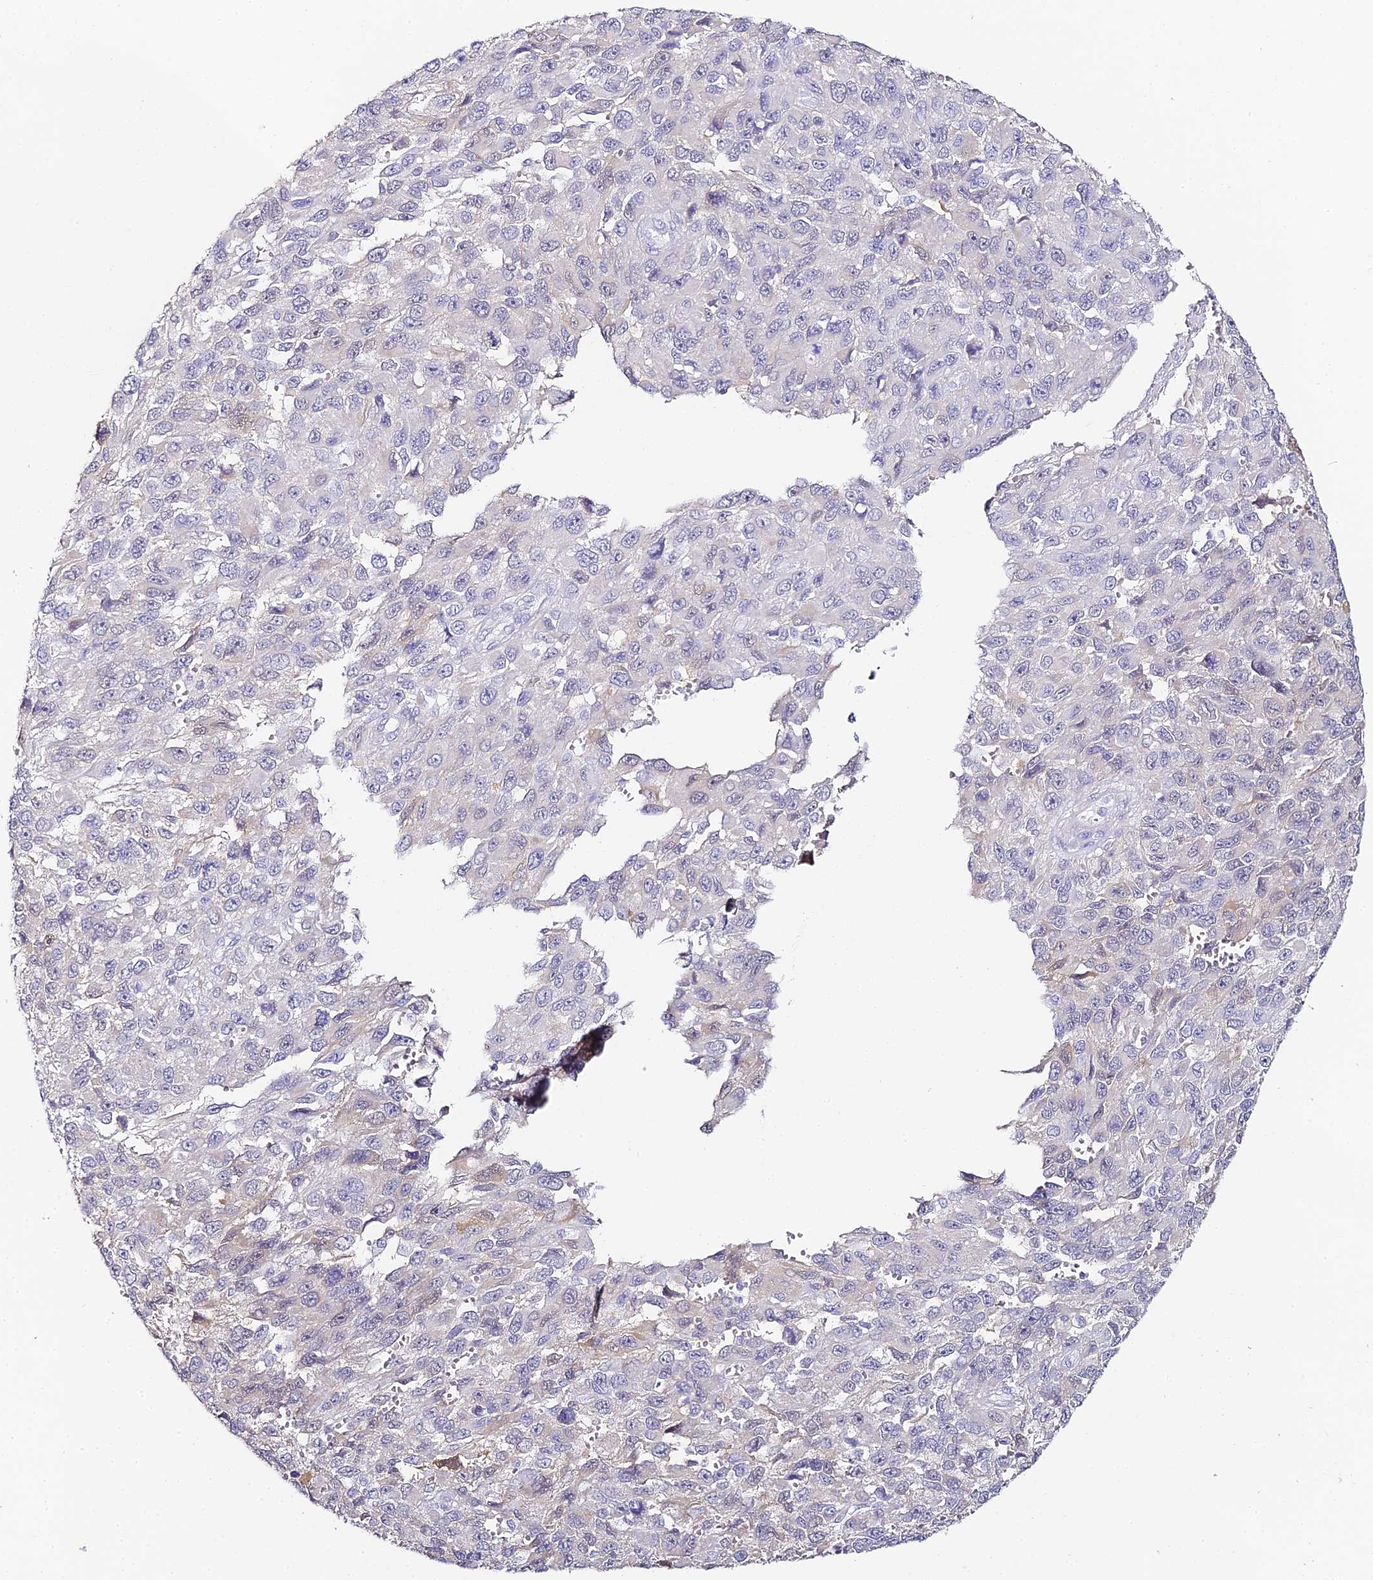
{"staining": {"intensity": "negative", "quantity": "none", "location": "none"}, "tissue": "melanoma", "cell_type": "Tumor cells", "image_type": "cancer", "snomed": [{"axis": "morphology", "description": "Normal tissue, NOS"}, {"axis": "morphology", "description": "Malignant melanoma, NOS"}, {"axis": "topography", "description": "Skin"}], "caption": "Tumor cells show no significant staining in melanoma.", "gene": "ABHD14A-ACY1", "patient": {"sex": "female", "age": 96}}